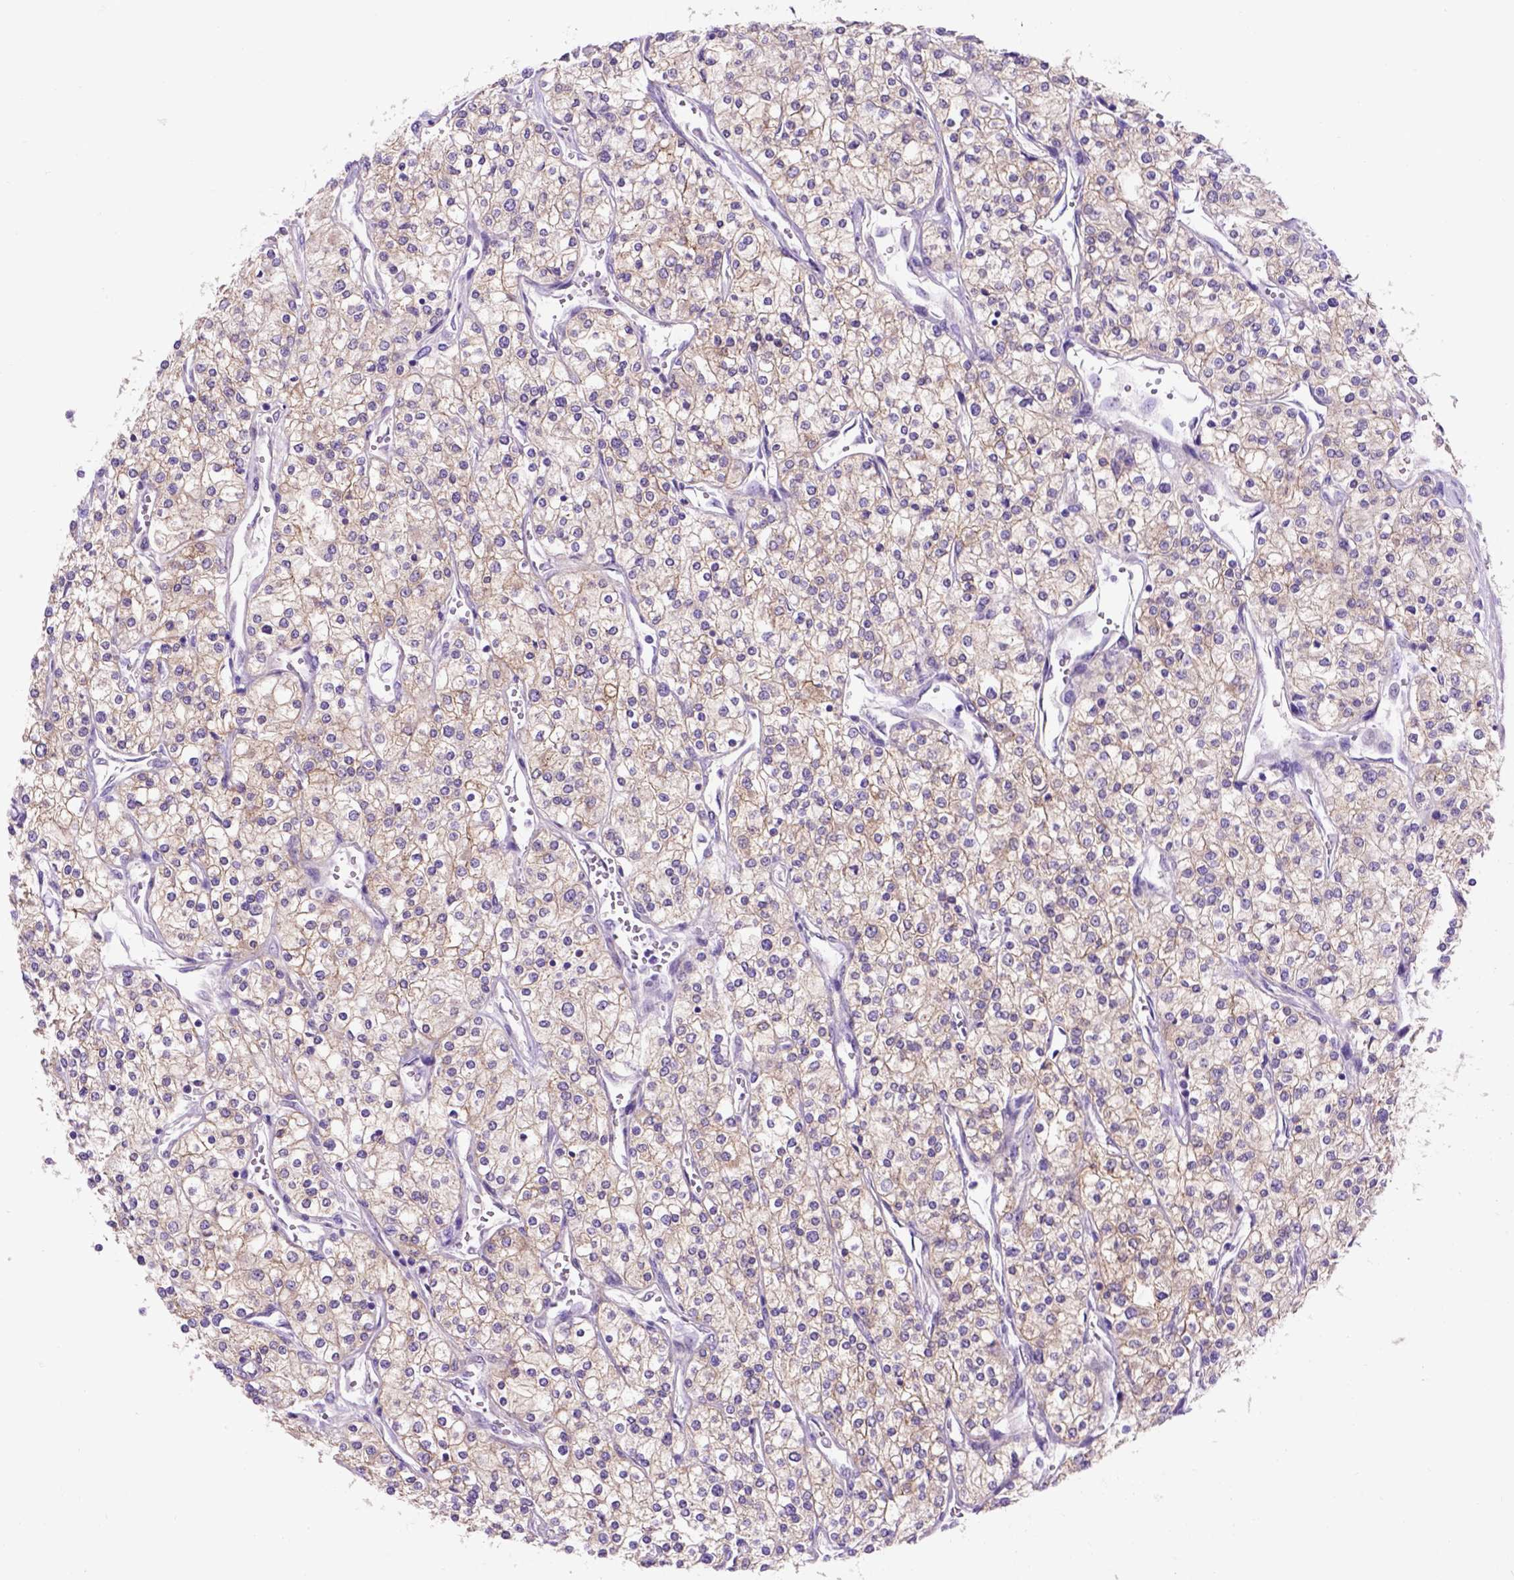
{"staining": {"intensity": "negative", "quantity": "none", "location": "none"}, "tissue": "renal cancer", "cell_type": "Tumor cells", "image_type": "cancer", "snomed": [{"axis": "morphology", "description": "Adenocarcinoma, NOS"}, {"axis": "topography", "description": "Kidney"}], "caption": "A histopathology image of renal cancer (adenocarcinoma) stained for a protein shows no brown staining in tumor cells.", "gene": "EGFR", "patient": {"sex": "male", "age": 80}}